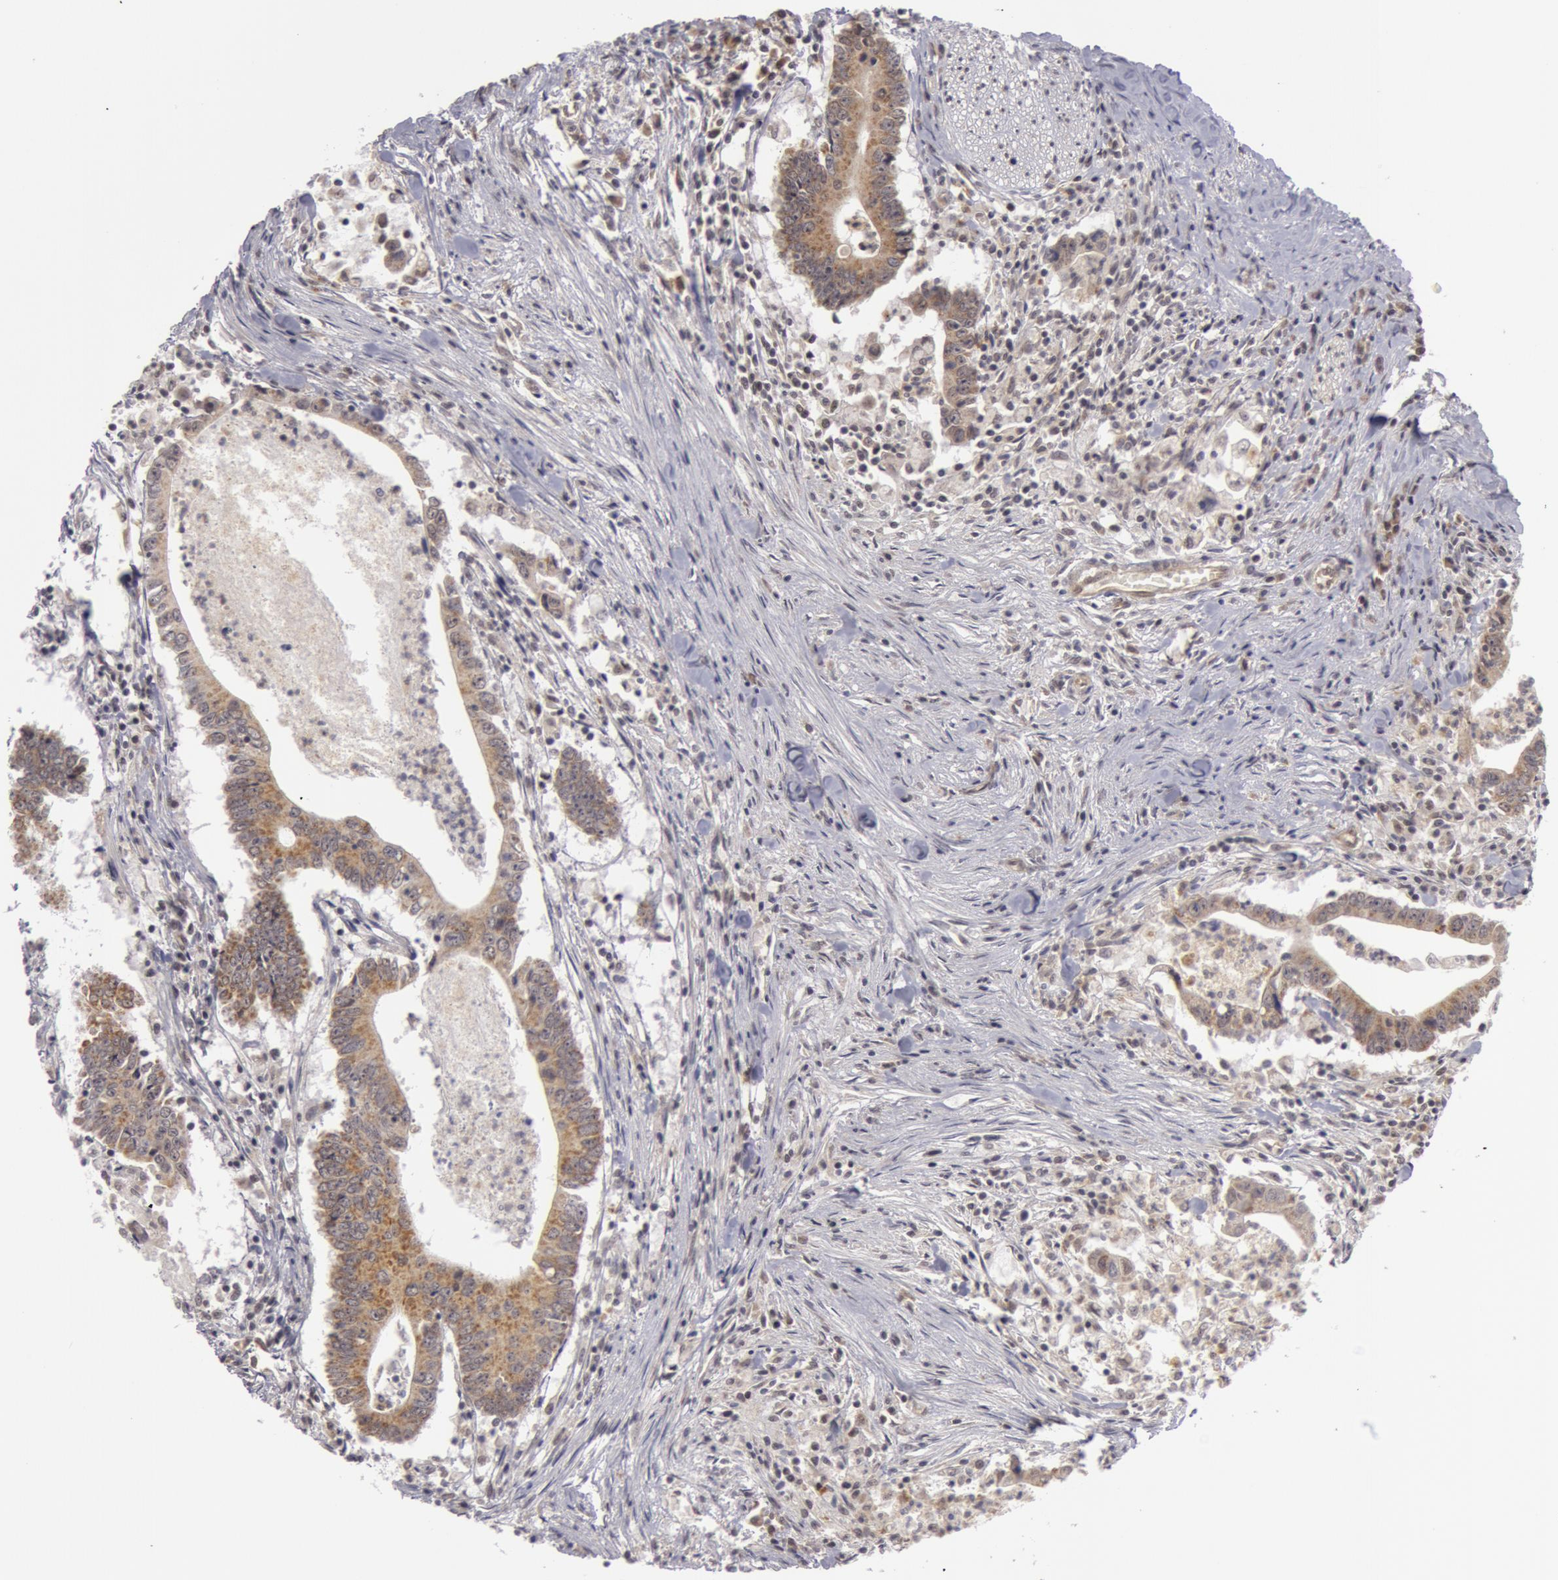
{"staining": {"intensity": "moderate", "quantity": ">75%", "location": "cytoplasmic/membranous"}, "tissue": "colorectal cancer", "cell_type": "Tumor cells", "image_type": "cancer", "snomed": [{"axis": "morphology", "description": "Adenocarcinoma, NOS"}, {"axis": "topography", "description": "Colon"}], "caption": "There is medium levels of moderate cytoplasmic/membranous staining in tumor cells of colorectal cancer, as demonstrated by immunohistochemical staining (brown color).", "gene": "SYTL4", "patient": {"sex": "male", "age": 55}}